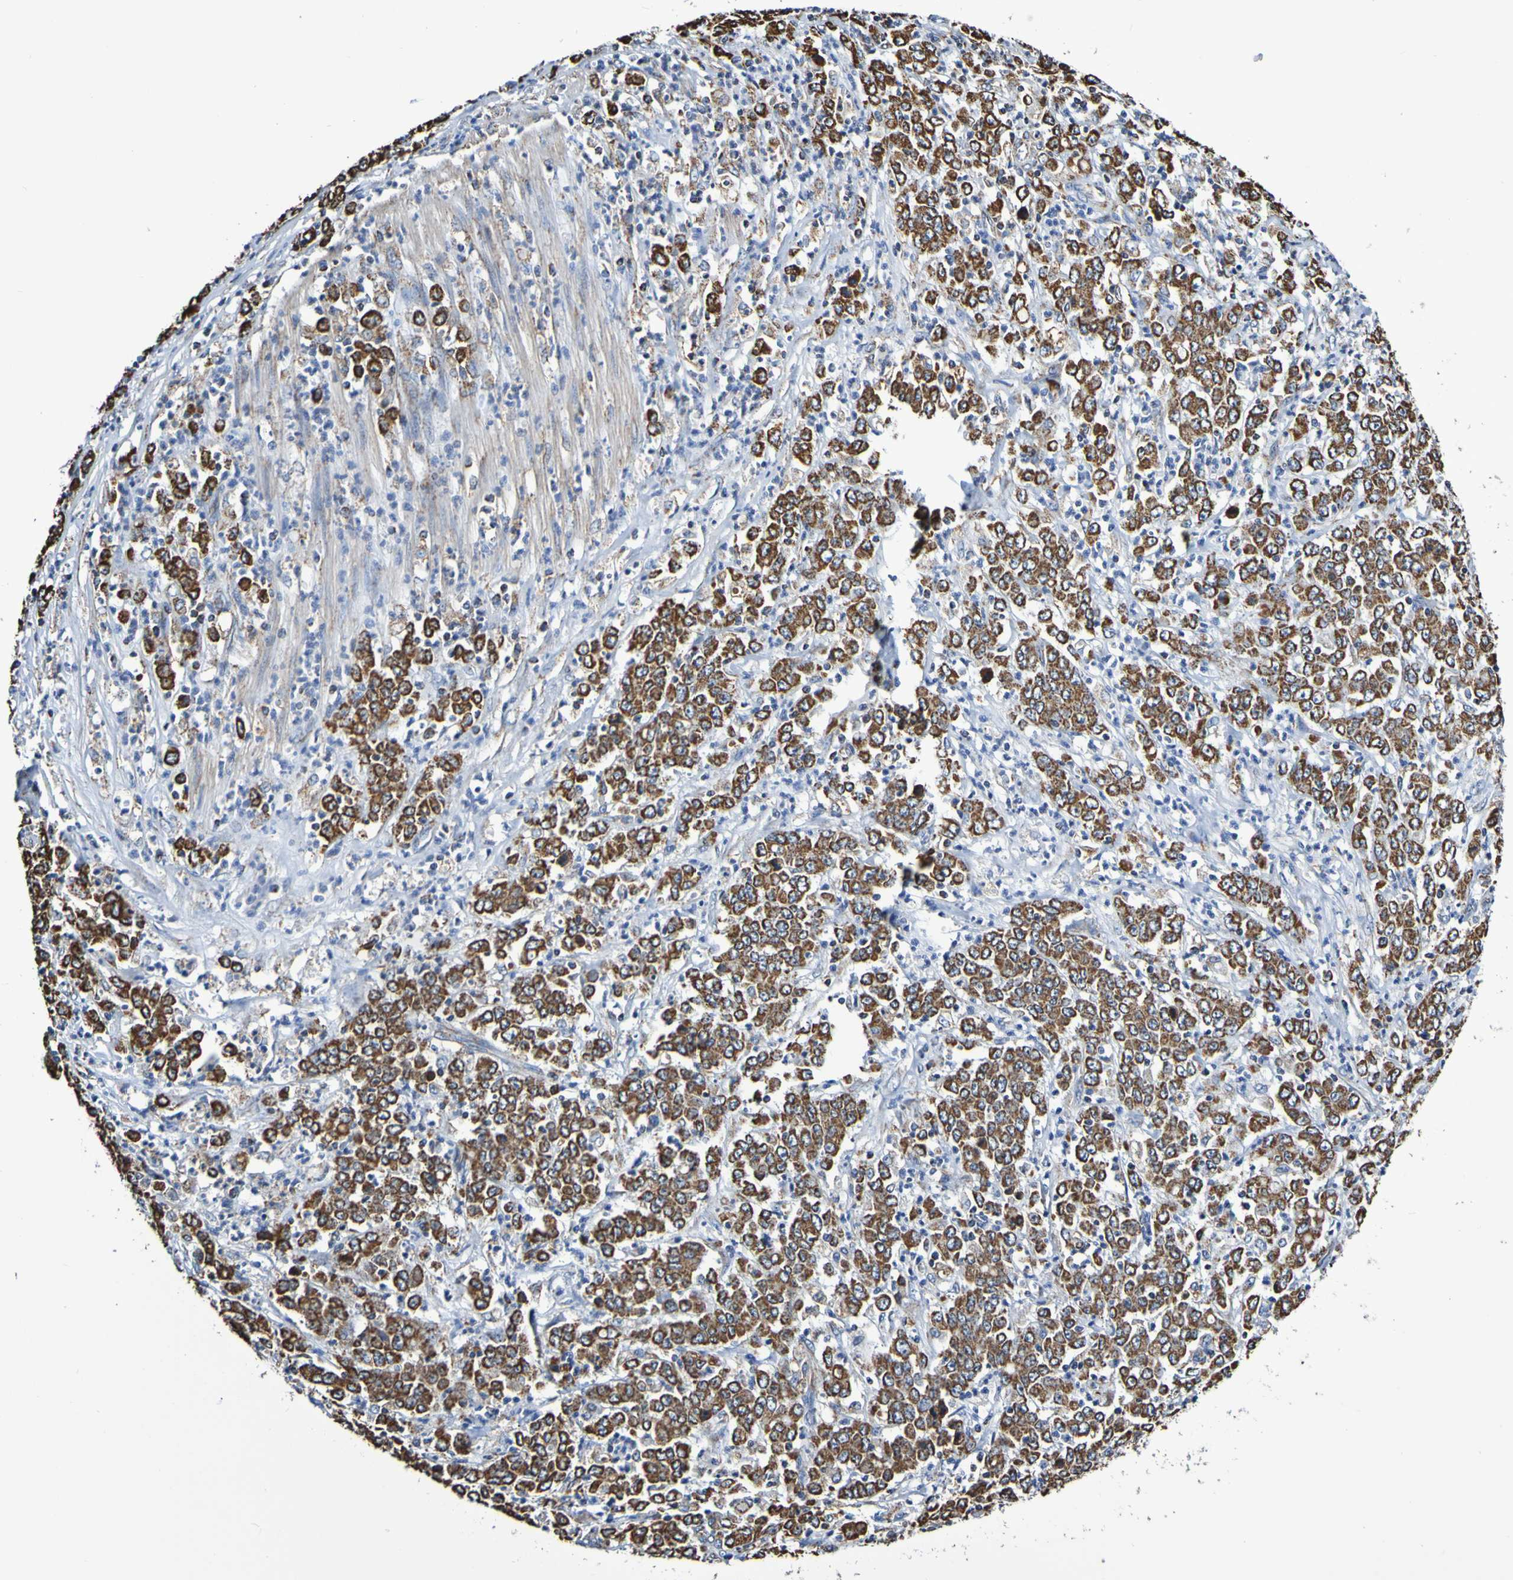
{"staining": {"intensity": "strong", "quantity": ">75%", "location": "cytoplasmic/membranous"}, "tissue": "stomach cancer", "cell_type": "Tumor cells", "image_type": "cancer", "snomed": [{"axis": "morphology", "description": "Adenocarcinoma, NOS"}, {"axis": "topography", "description": "Stomach, lower"}], "caption": "Adenocarcinoma (stomach) tissue shows strong cytoplasmic/membranous positivity in approximately >75% of tumor cells (DAB = brown stain, brightfield microscopy at high magnification).", "gene": "IL18R1", "patient": {"sex": "female", "age": 71}}